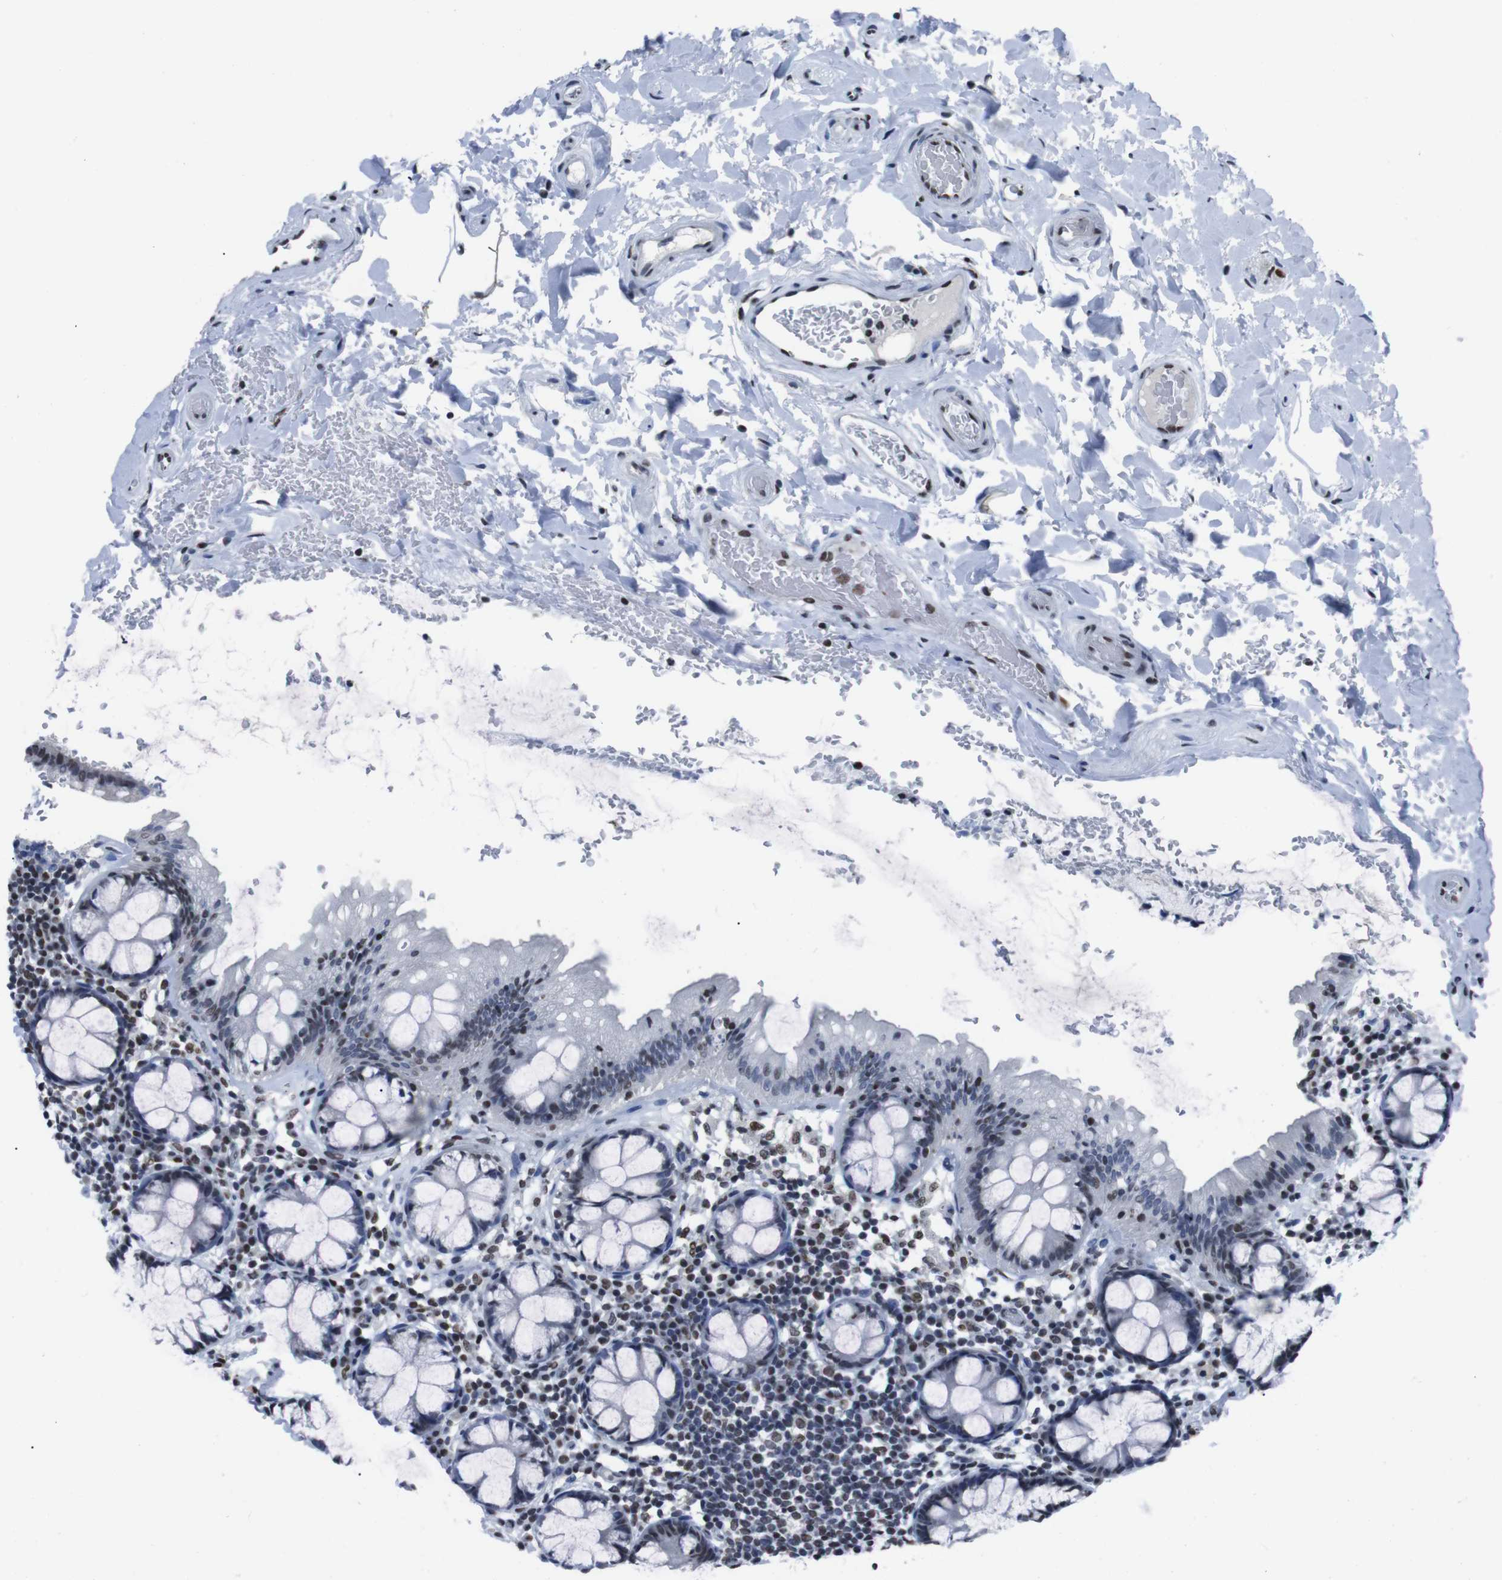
{"staining": {"intensity": "strong", "quantity": ">75%", "location": "nuclear"}, "tissue": "colon", "cell_type": "Endothelial cells", "image_type": "normal", "snomed": [{"axis": "morphology", "description": "Normal tissue, NOS"}, {"axis": "topography", "description": "Colon"}], "caption": "Benign colon reveals strong nuclear expression in about >75% of endothelial cells.", "gene": "PIP4P2", "patient": {"sex": "female", "age": 80}}